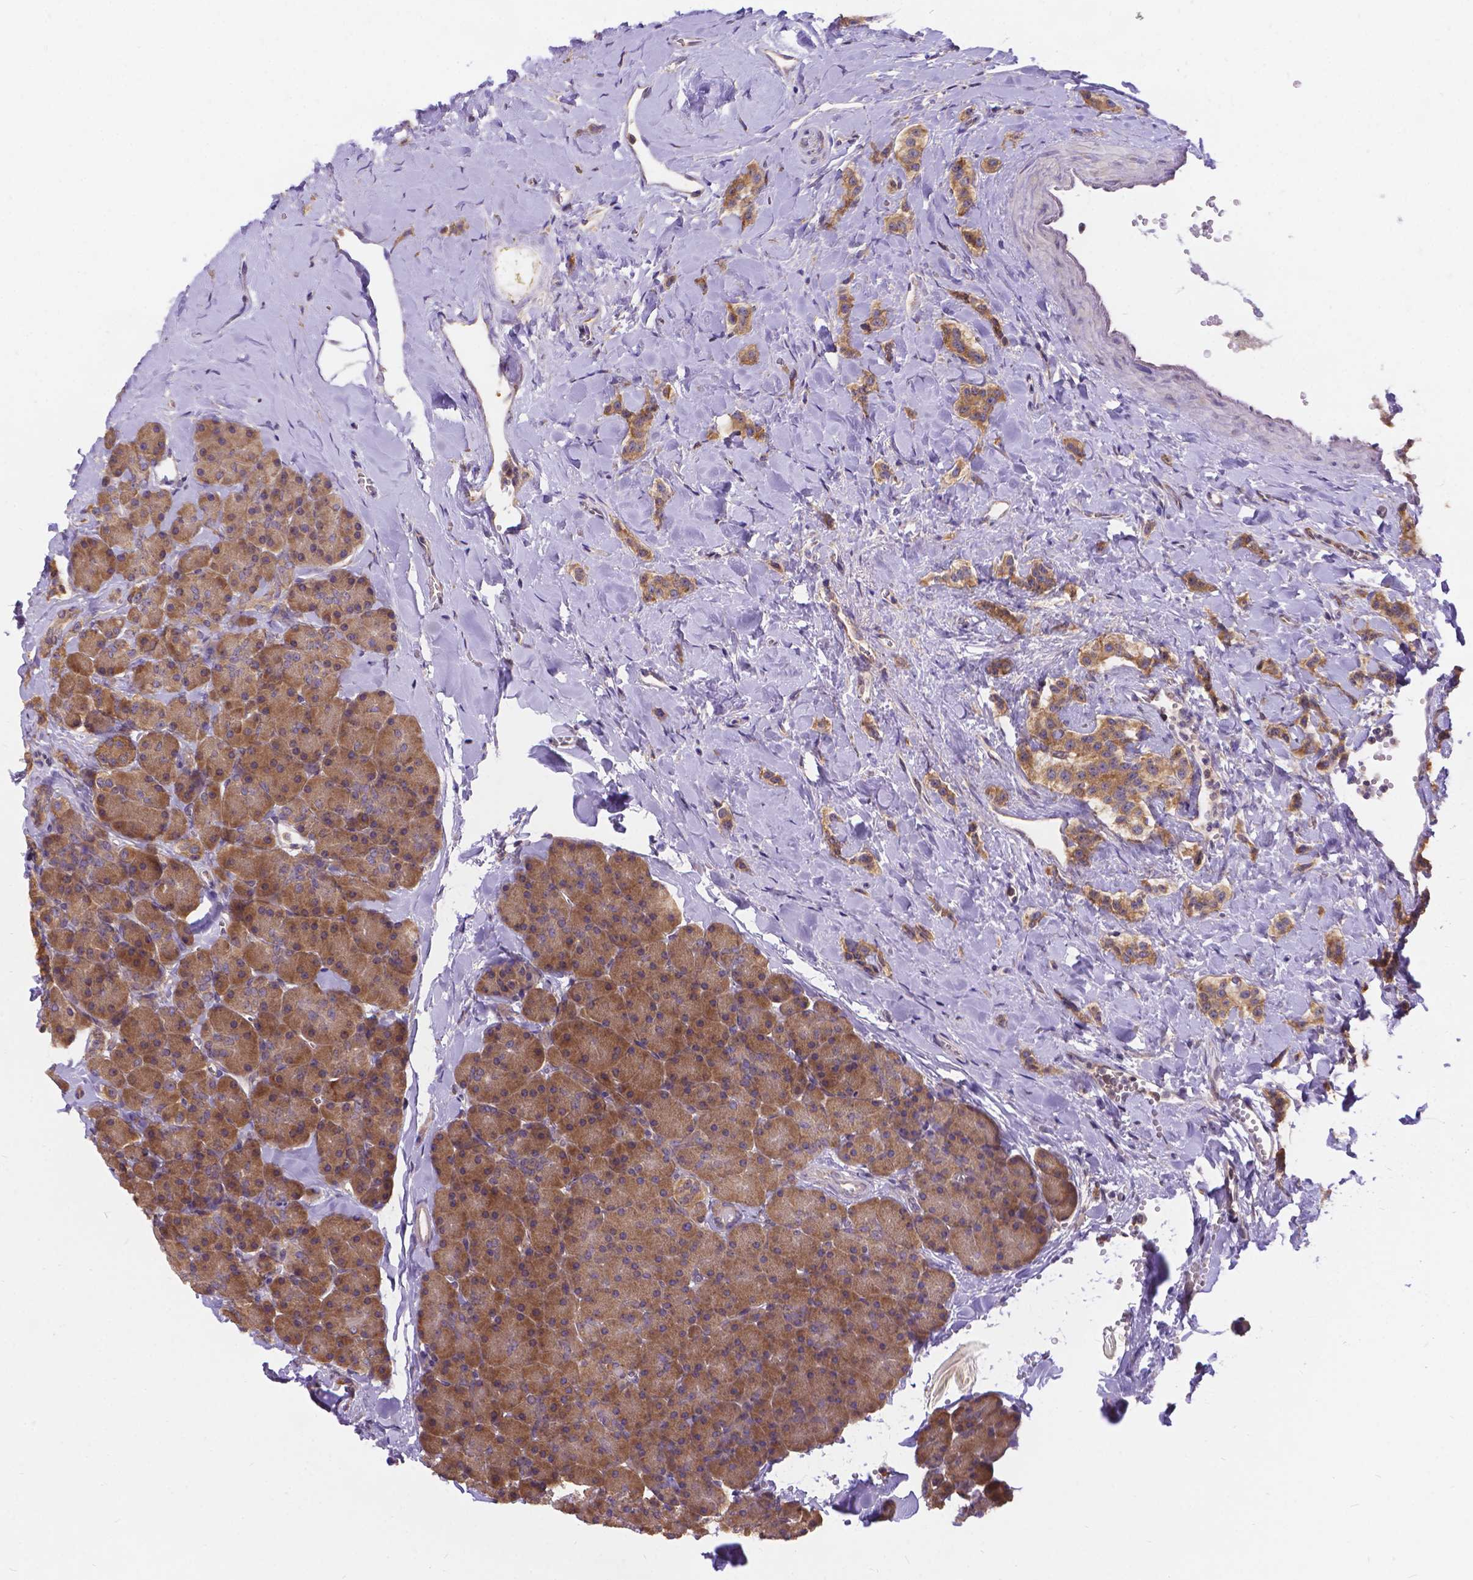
{"staining": {"intensity": "moderate", "quantity": ">75%", "location": "cytoplasmic/membranous"}, "tissue": "carcinoid", "cell_type": "Tumor cells", "image_type": "cancer", "snomed": [{"axis": "morphology", "description": "Normal tissue, NOS"}, {"axis": "morphology", "description": "Carcinoid, malignant, NOS"}, {"axis": "topography", "description": "Pancreas"}], "caption": "The histopathology image demonstrates a brown stain indicating the presence of a protein in the cytoplasmic/membranous of tumor cells in malignant carcinoid. The staining was performed using DAB to visualize the protein expression in brown, while the nuclei were stained in blue with hematoxylin (Magnification: 20x).", "gene": "DENND6A", "patient": {"sex": "male", "age": 36}}